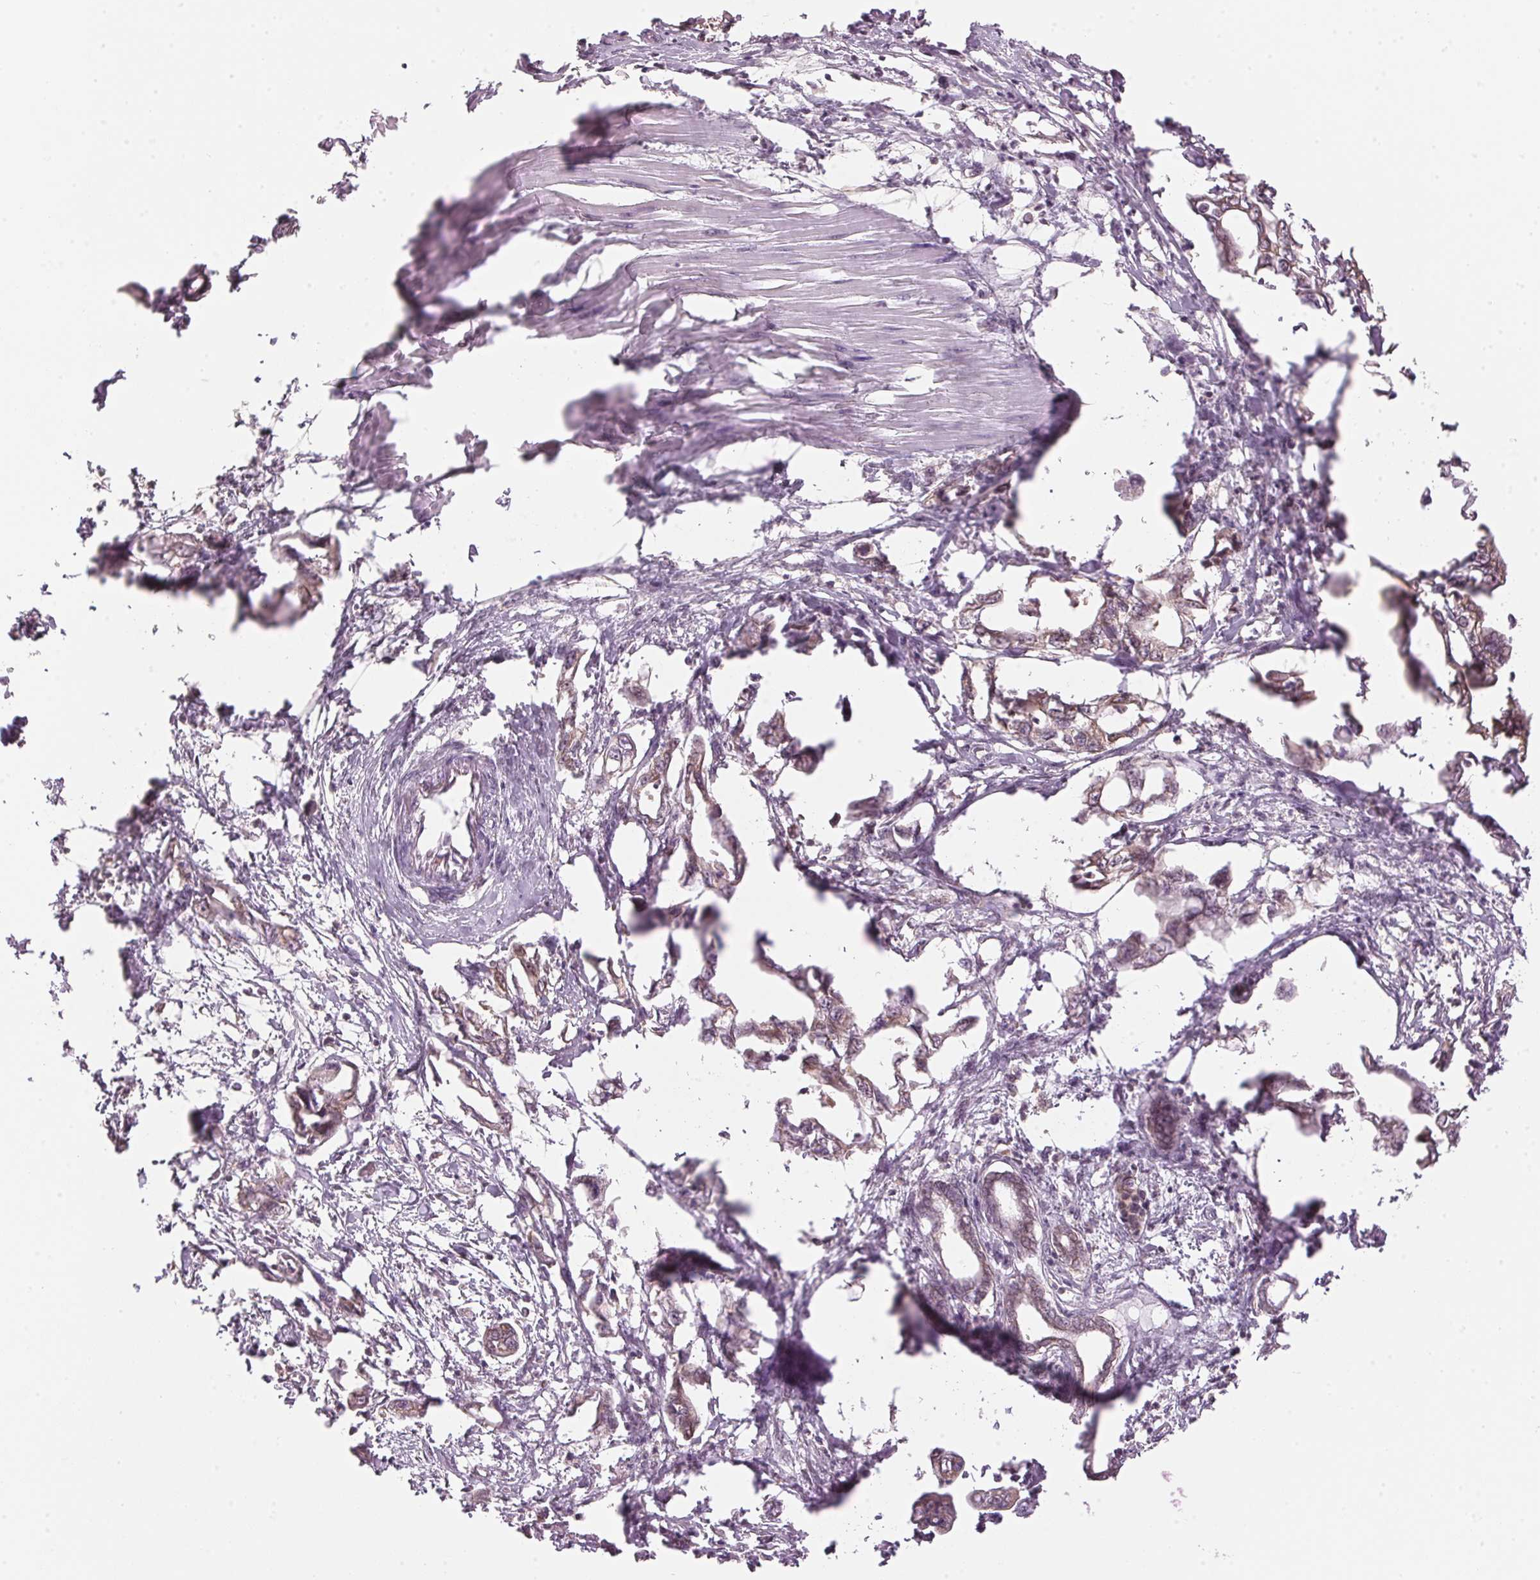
{"staining": {"intensity": "moderate", "quantity": "25%-75%", "location": "cytoplasmic/membranous"}, "tissue": "pancreatic cancer", "cell_type": "Tumor cells", "image_type": "cancer", "snomed": [{"axis": "morphology", "description": "Adenocarcinoma, NOS"}, {"axis": "topography", "description": "Pancreas"}], "caption": "A micrograph showing moderate cytoplasmic/membranous staining in approximately 25%-75% of tumor cells in adenocarcinoma (pancreatic), as visualized by brown immunohistochemical staining.", "gene": "ARHGAP6", "patient": {"sex": "male", "age": 61}}